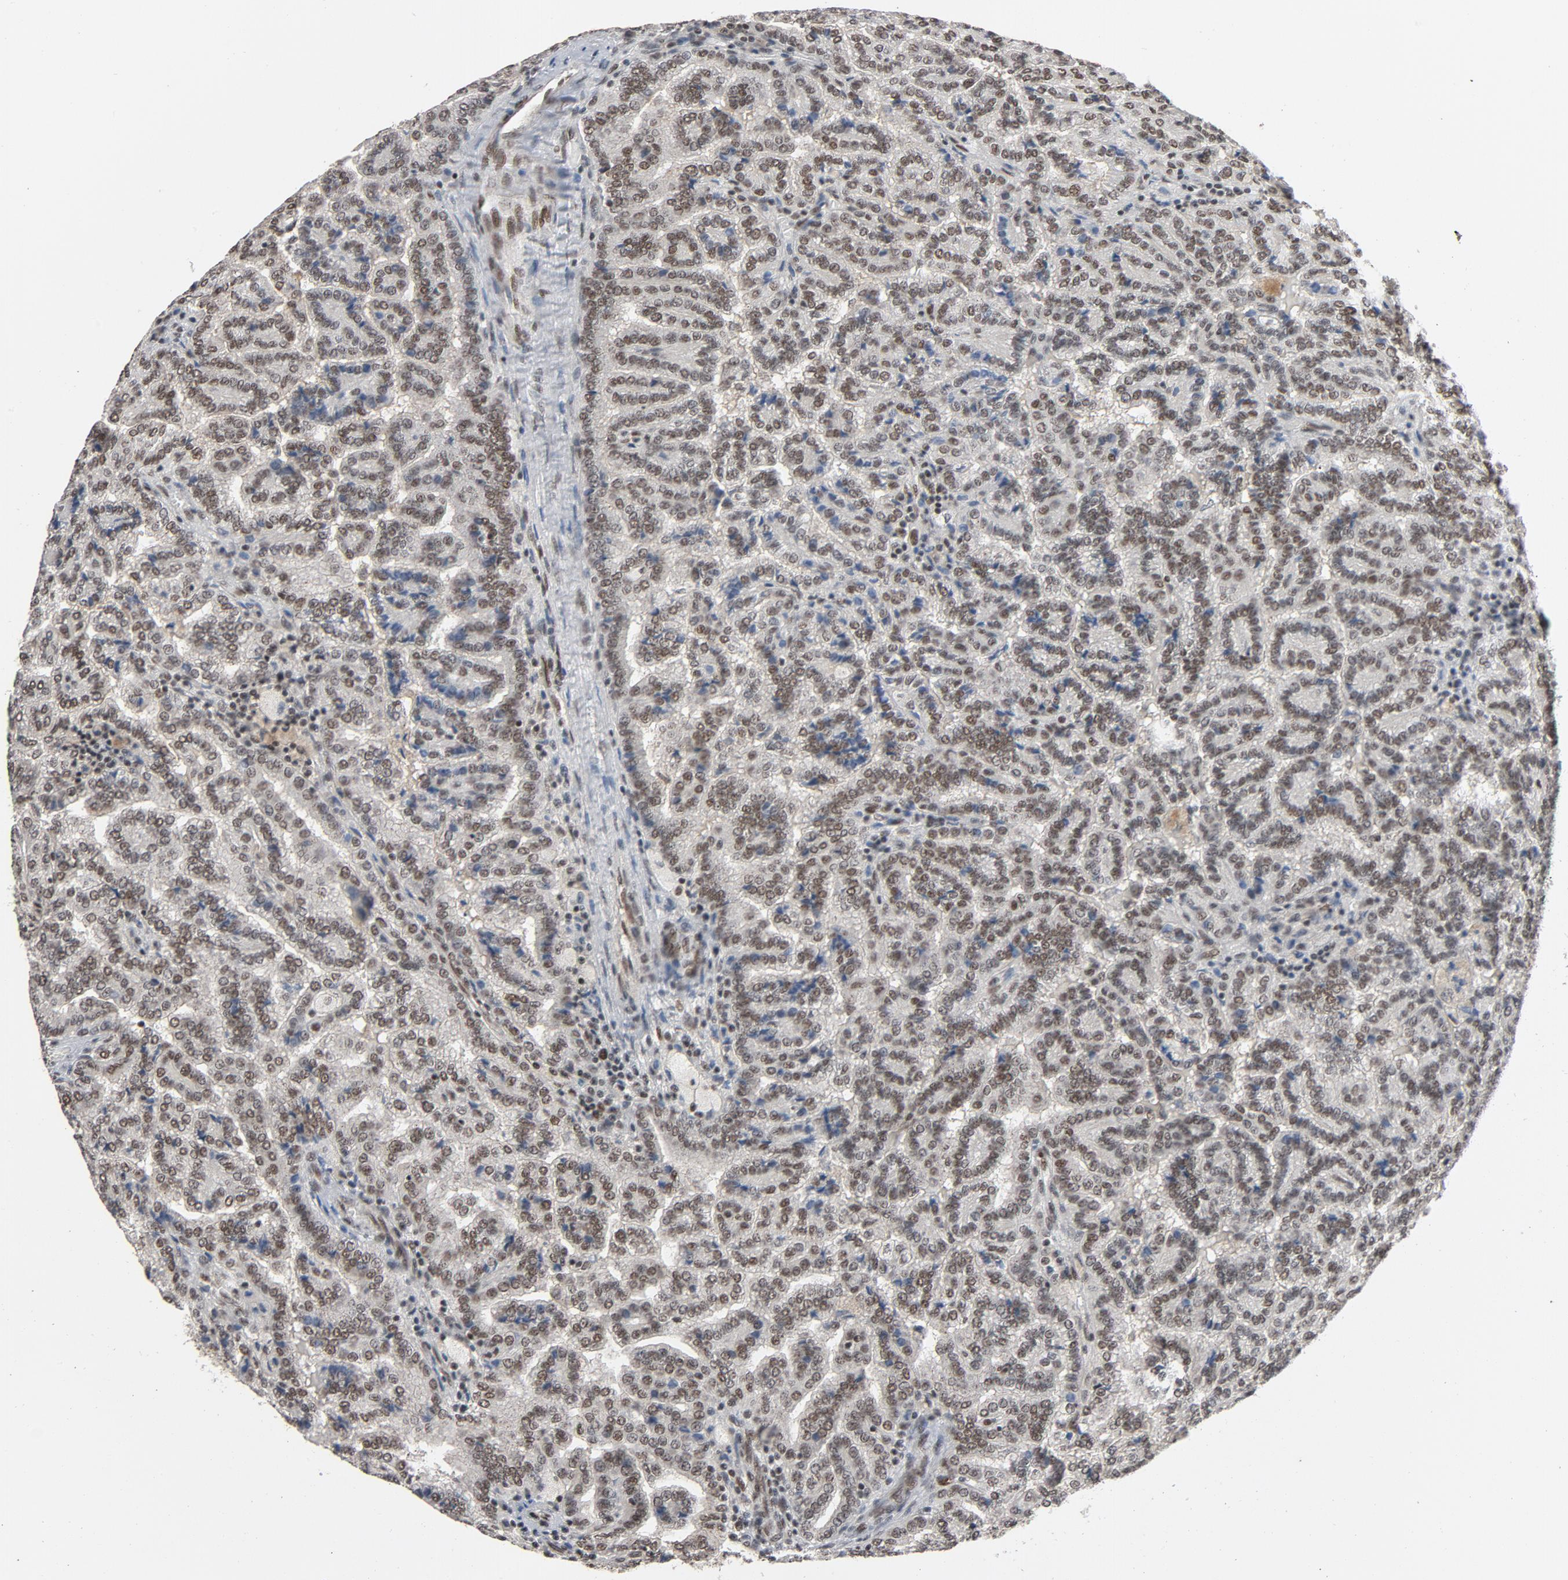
{"staining": {"intensity": "moderate", "quantity": ">75%", "location": "nuclear"}, "tissue": "renal cancer", "cell_type": "Tumor cells", "image_type": "cancer", "snomed": [{"axis": "morphology", "description": "Adenocarcinoma, NOS"}, {"axis": "topography", "description": "Kidney"}], "caption": "About >75% of tumor cells in human renal cancer (adenocarcinoma) demonstrate moderate nuclear protein expression as visualized by brown immunohistochemical staining.", "gene": "SMARCD1", "patient": {"sex": "male", "age": 61}}